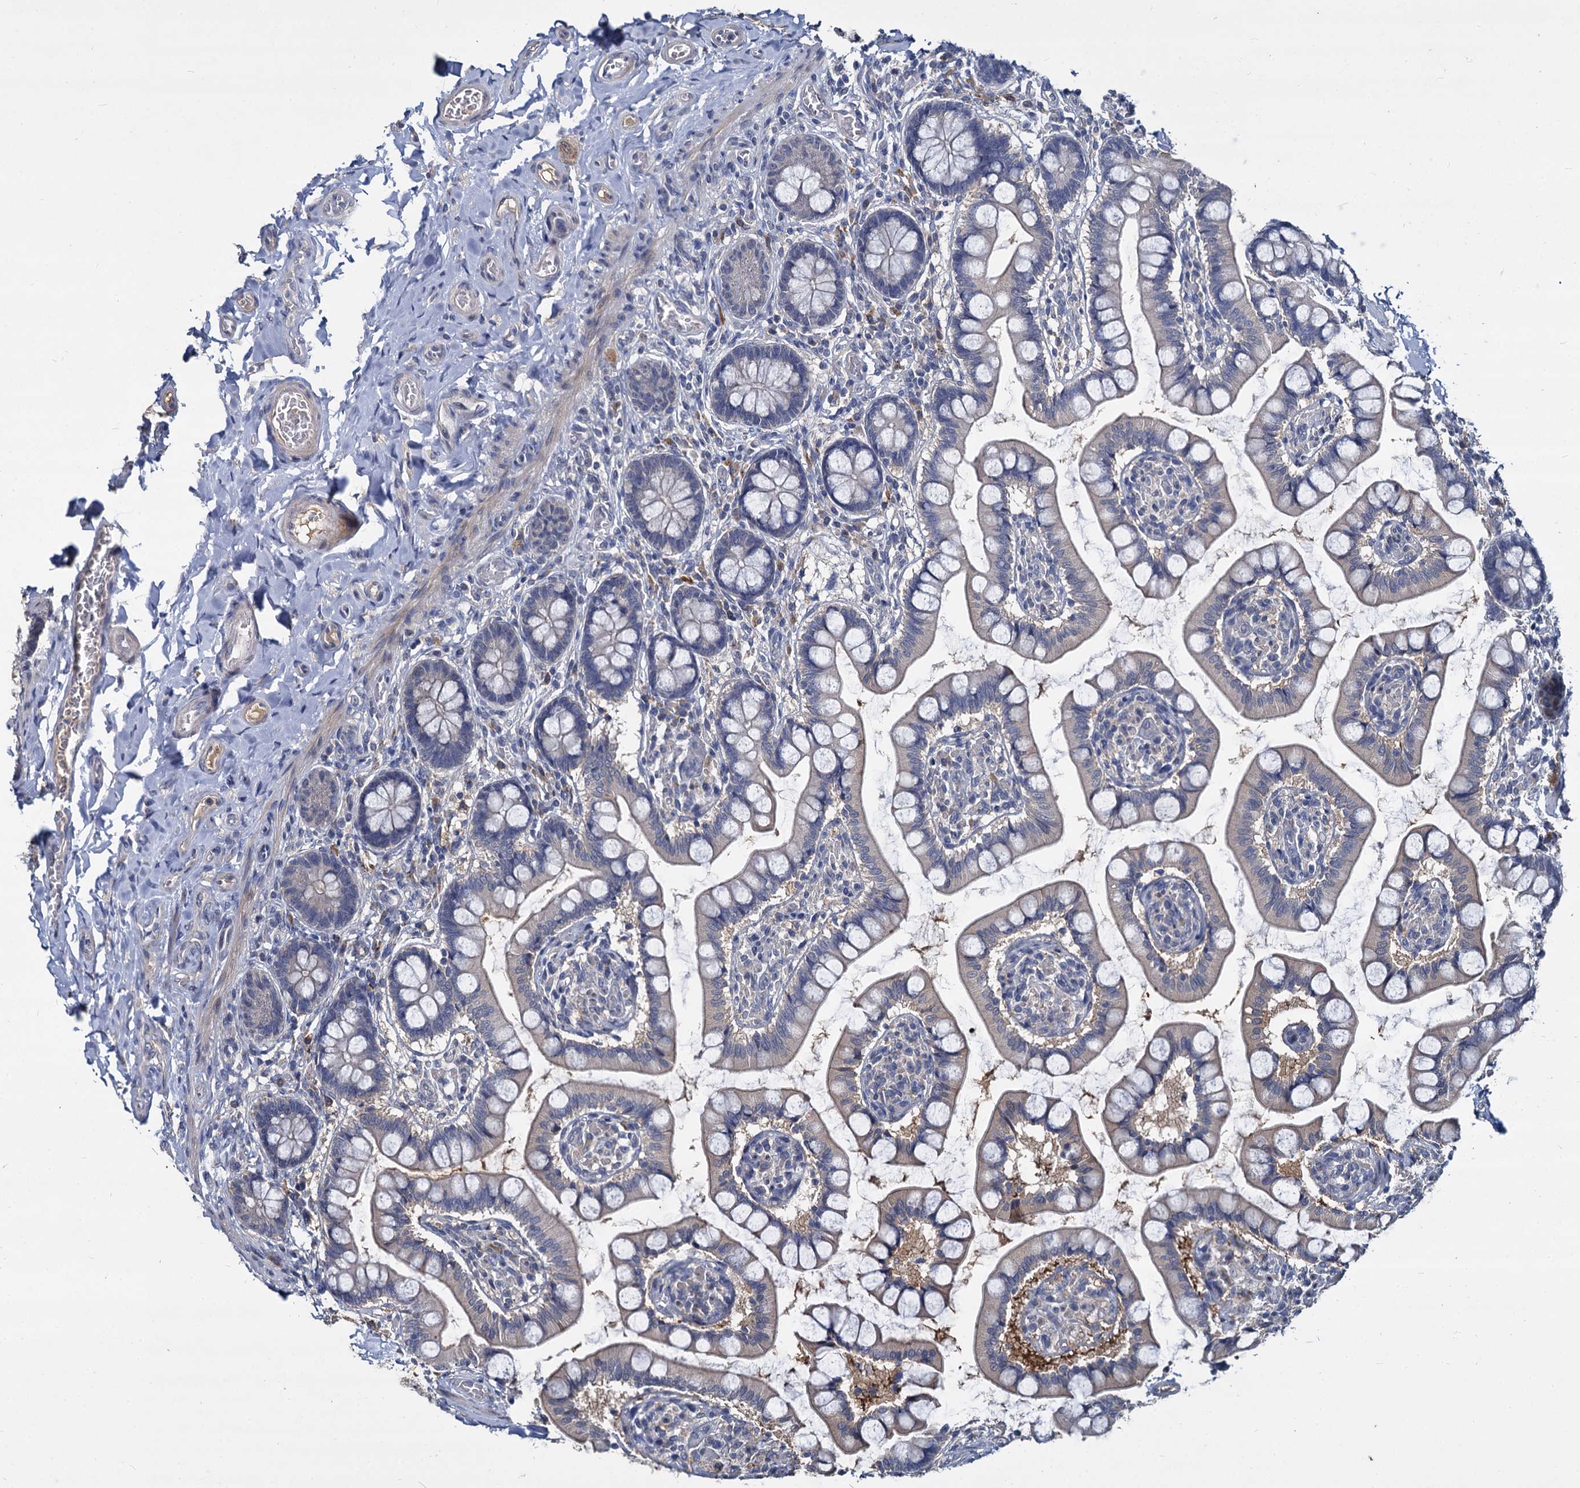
{"staining": {"intensity": "weak", "quantity": "25%-75%", "location": "cytoplasmic/membranous"}, "tissue": "small intestine", "cell_type": "Glandular cells", "image_type": "normal", "snomed": [{"axis": "morphology", "description": "Normal tissue, NOS"}, {"axis": "topography", "description": "Small intestine"}], "caption": "Brown immunohistochemical staining in benign human small intestine exhibits weak cytoplasmic/membranous positivity in about 25%-75% of glandular cells. (Stains: DAB (3,3'-diaminobenzidine) in brown, nuclei in blue, Microscopy: brightfield microscopy at high magnification).", "gene": "CCDC184", "patient": {"sex": "male", "age": 52}}